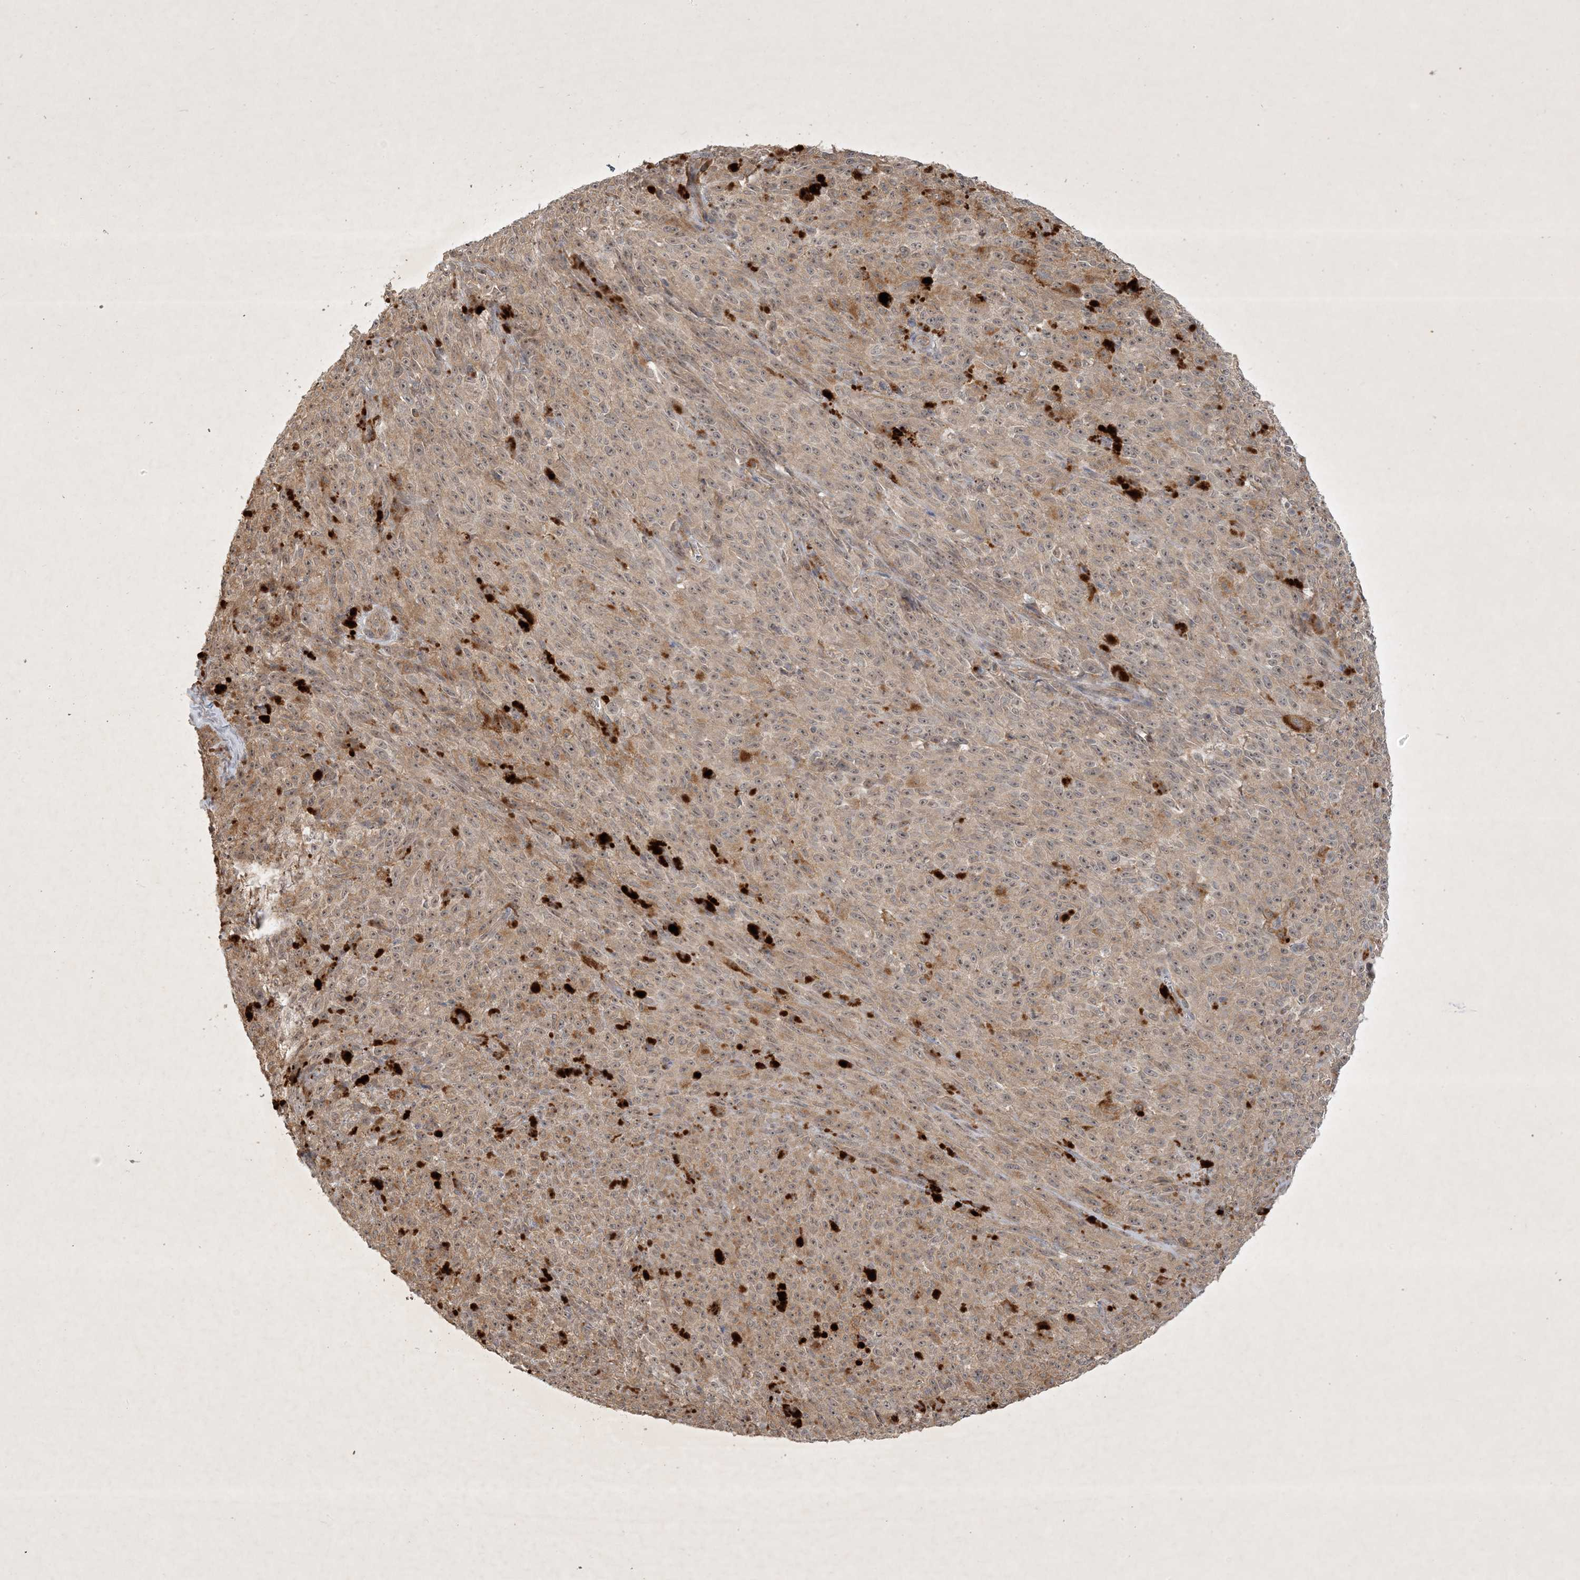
{"staining": {"intensity": "negative", "quantity": "none", "location": "none"}, "tissue": "melanoma", "cell_type": "Tumor cells", "image_type": "cancer", "snomed": [{"axis": "morphology", "description": "Malignant melanoma, NOS"}, {"axis": "topography", "description": "Skin"}], "caption": "There is no significant expression in tumor cells of malignant melanoma.", "gene": "ZCCHC4", "patient": {"sex": "female", "age": 82}}